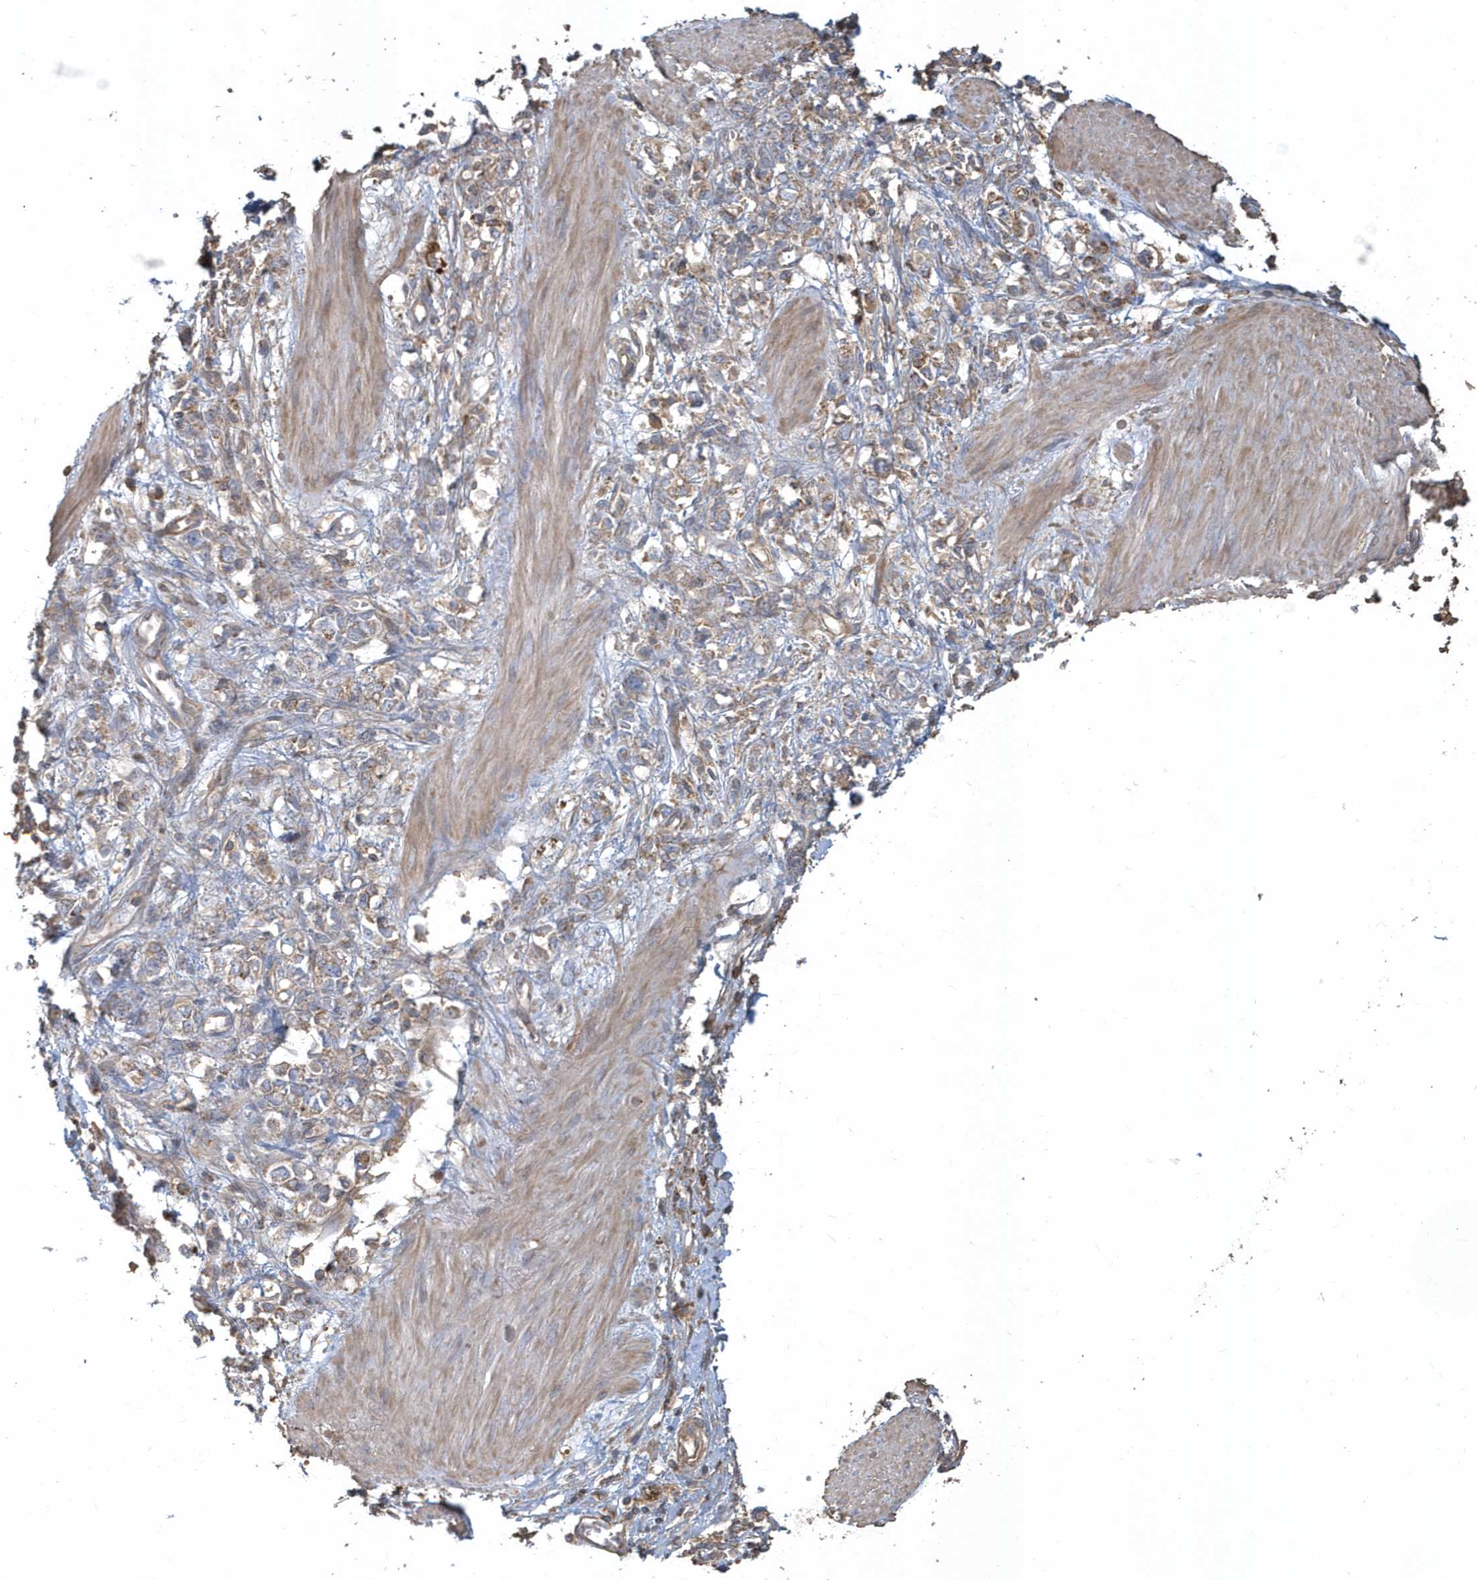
{"staining": {"intensity": "weak", "quantity": ">75%", "location": "cytoplasmic/membranous"}, "tissue": "stomach cancer", "cell_type": "Tumor cells", "image_type": "cancer", "snomed": [{"axis": "morphology", "description": "Adenocarcinoma, NOS"}, {"axis": "topography", "description": "Stomach"}], "caption": "A brown stain shows weak cytoplasmic/membranous positivity of a protein in human adenocarcinoma (stomach) tumor cells. (DAB (3,3'-diaminobenzidine) IHC, brown staining for protein, blue staining for nuclei).", "gene": "TRAIP", "patient": {"sex": "female", "age": 76}}